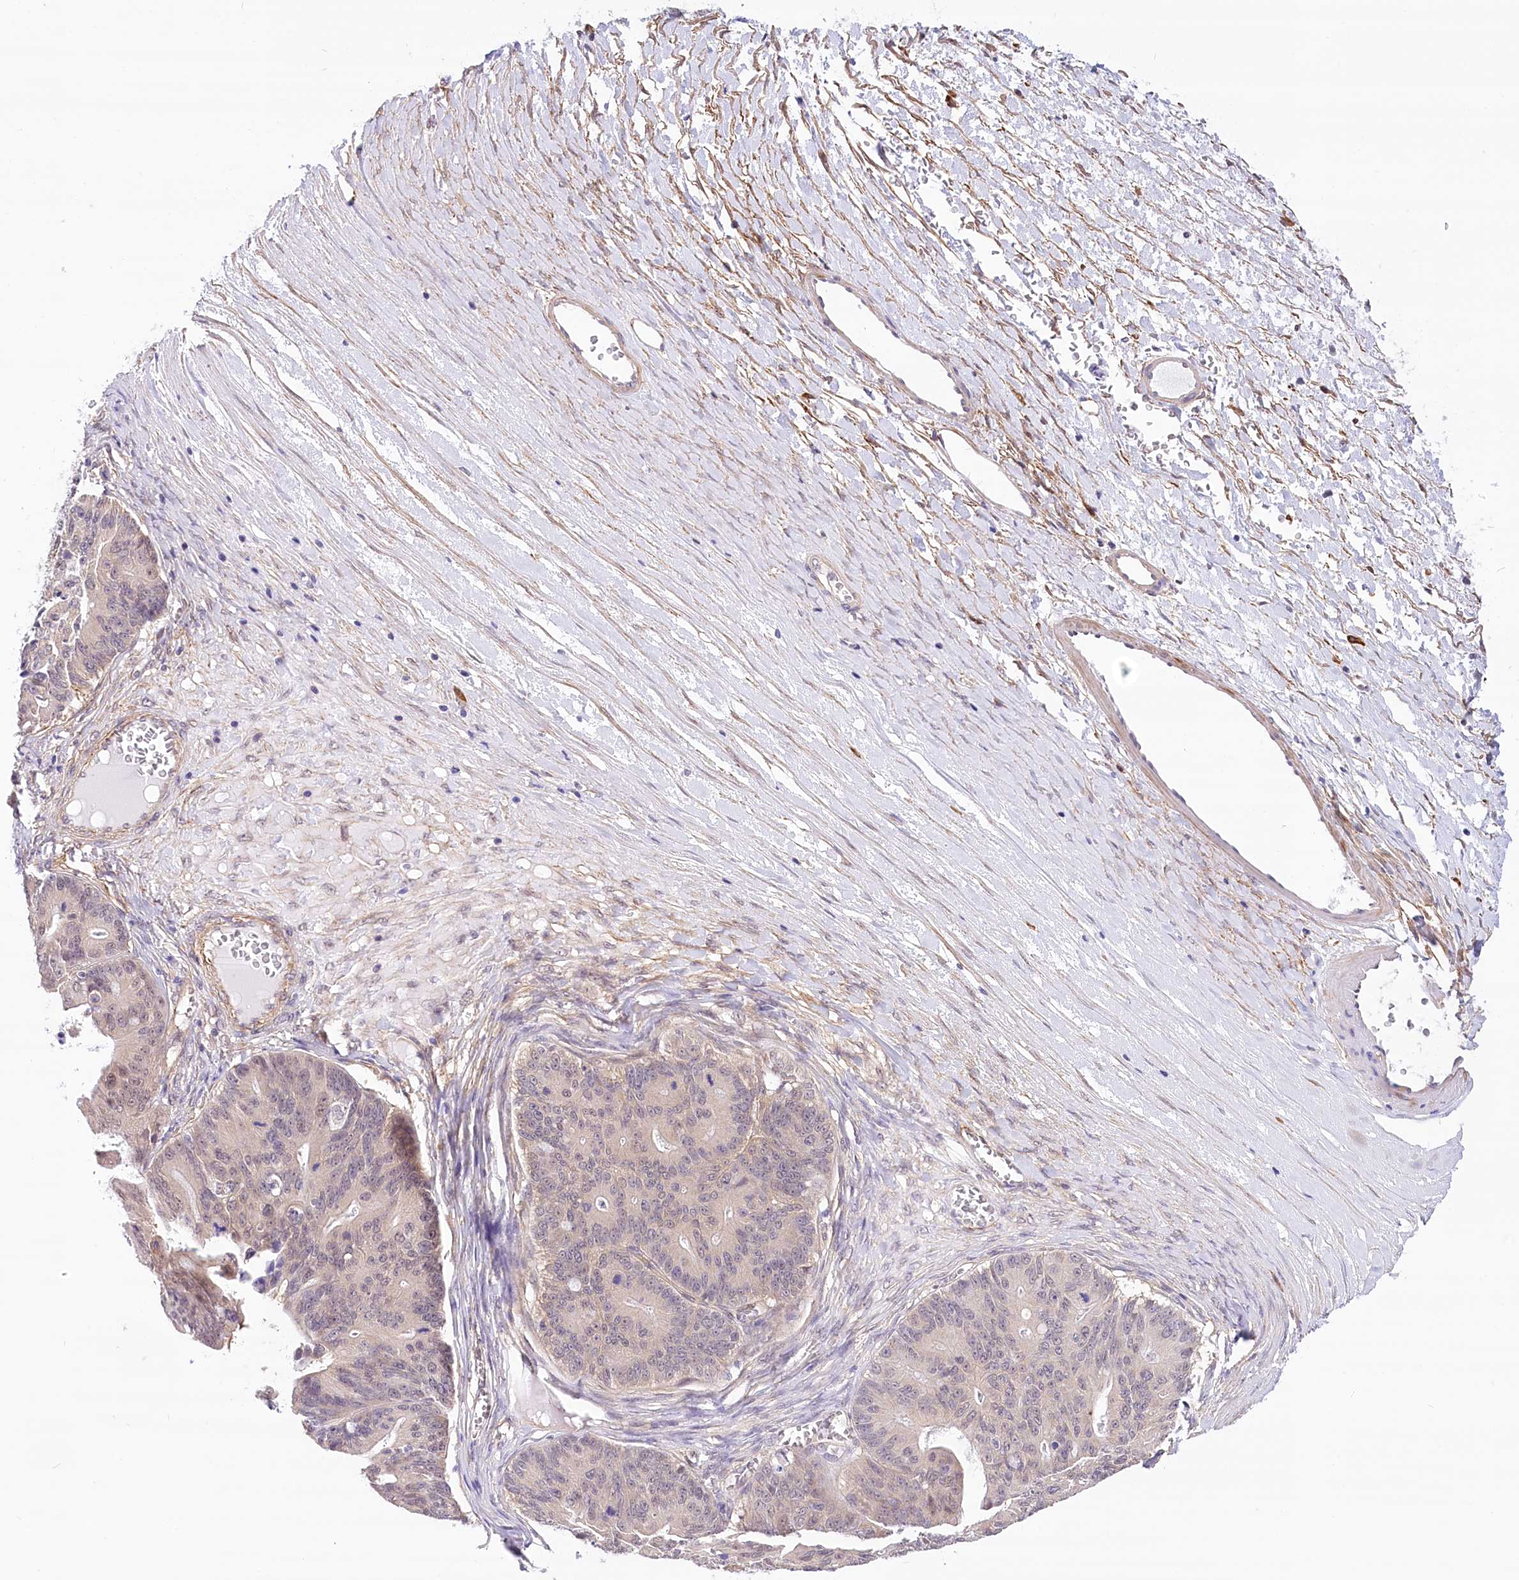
{"staining": {"intensity": "weak", "quantity": "25%-75%", "location": "cytoplasmic/membranous"}, "tissue": "ovarian cancer", "cell_type": "Tumor cells", "image_type": "cancer", "snomed": [{"axis": "morphology", "description": "Cystadenocarcinoma, mucinous, NOS"}, {"axis": "topography", "description": "Ovary"}], "caption": "An immunohistochemistry image of neoplastic tissue is shown. Protein staining in brown labels weak cytoplasmic/membranous positivity in ovarian cancer (mucinous cystadenocarcinoma) within tumor cells. The staining is performed using DAB (3,3'-diaminobenzidine) brown chromogen to label protein expression. The nuclei are counter-stained blue using hematoxylin.", "gene": "PPP2R5B", "patient": {"sex": "female", "age": 37}}